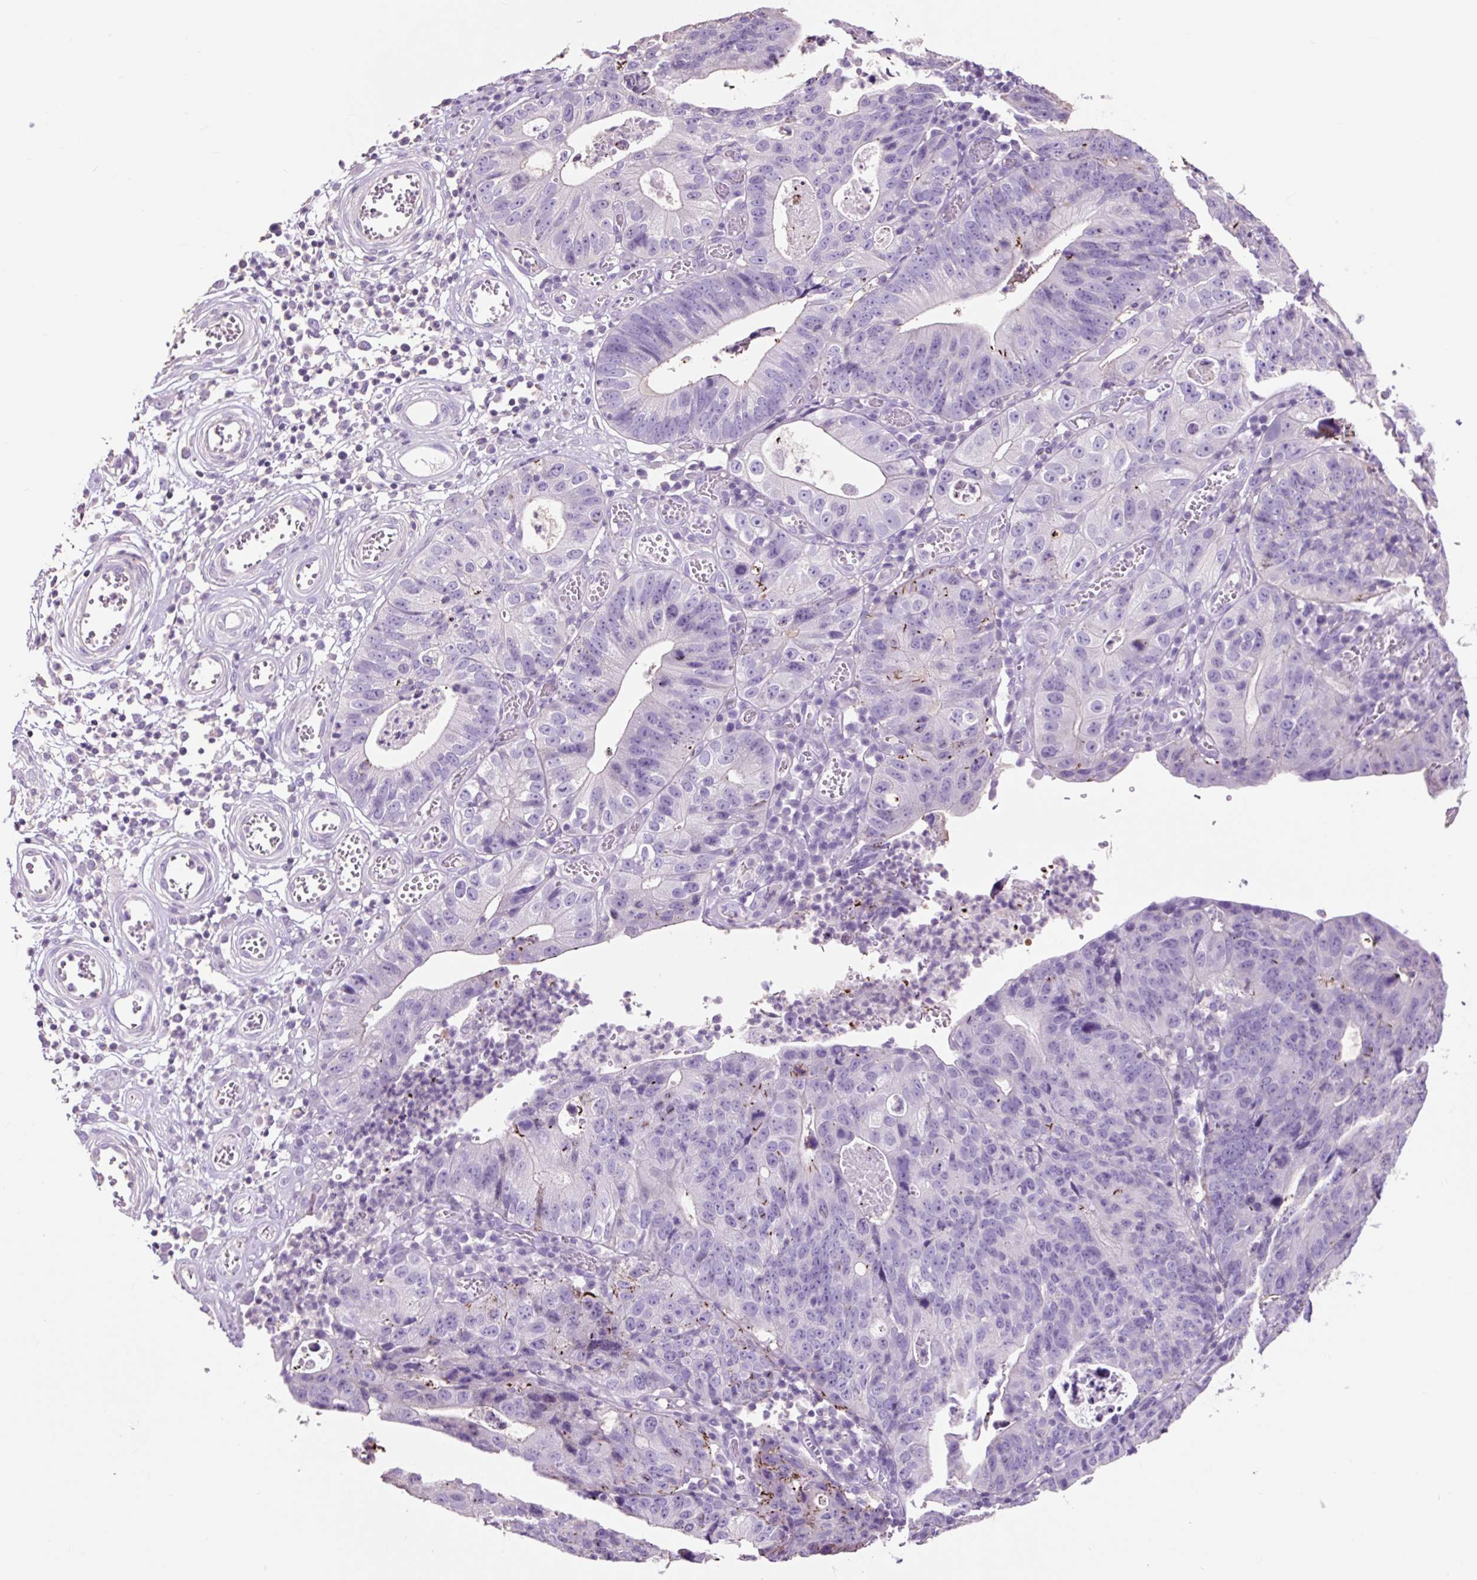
{"staining": {"intensity": "negative", "quantity": "none", "location": "none"}, "tissue": "stomach cancer", "cell_type": "Tumor cells", "image_type": "cancer", "snomed": [{"axis": "morphology", "description": "Adenocarcinoma, NOS"}, {"axis": "topography", "description": "Stomach"}], "caption": "Immunohistochemistry photomicrograph of stomach cancer stained for a protein (brown), which demonstrates no staining in tumor cells.", "gene": "OR10A7", "patient": {"sex": "male", "age": 59}}